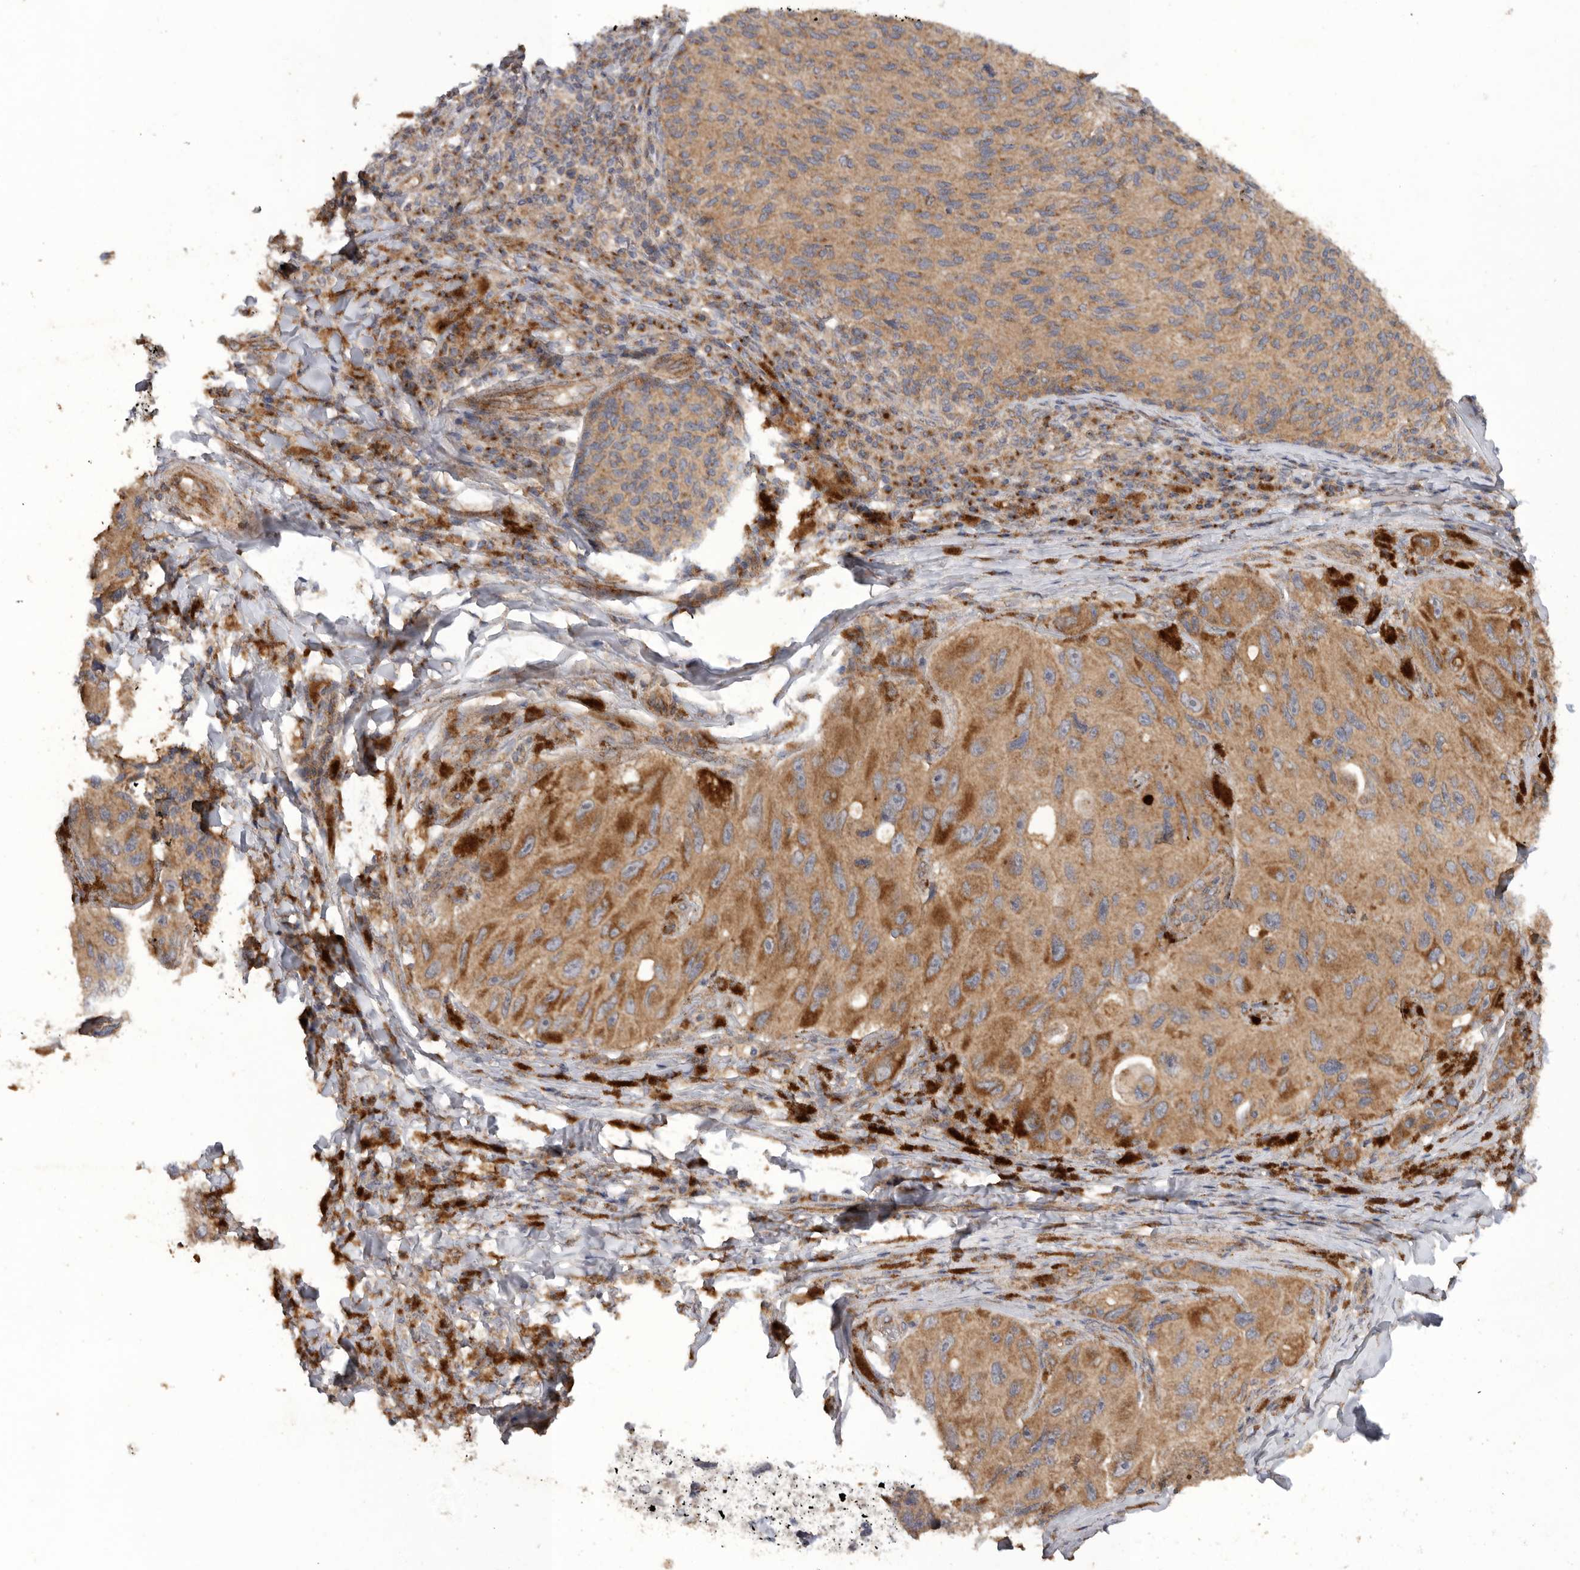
{"staining": {"intensity": "moderate", "quantity": ">75%", "location": "cytoplasmic/membranous"}, "tissue": "melanoma", "cell_type": "Tumor cells", "image_type": "cancer", "snomed": [{"axis": "morphology", "description": "Malignant melanoma, NOS"}, {"axis": "topography", "description": "Skin"}], "caption": "Immunohistochemistry (IHC) staining of malignant melanoma, which shows medium levels of moderate cytoplasmic/membranous expression in about >75% of tumor cells indicating moderate cytoplasmic/membranous protein positivity. The staining was performed using DAB (3,3'-diaminobenzidine) (brown) for protein detection and nuclei were counterstained in hematoxylin (blue).", "gene": "PODXL2", "patient": {"sex": "female", "age": 73}}